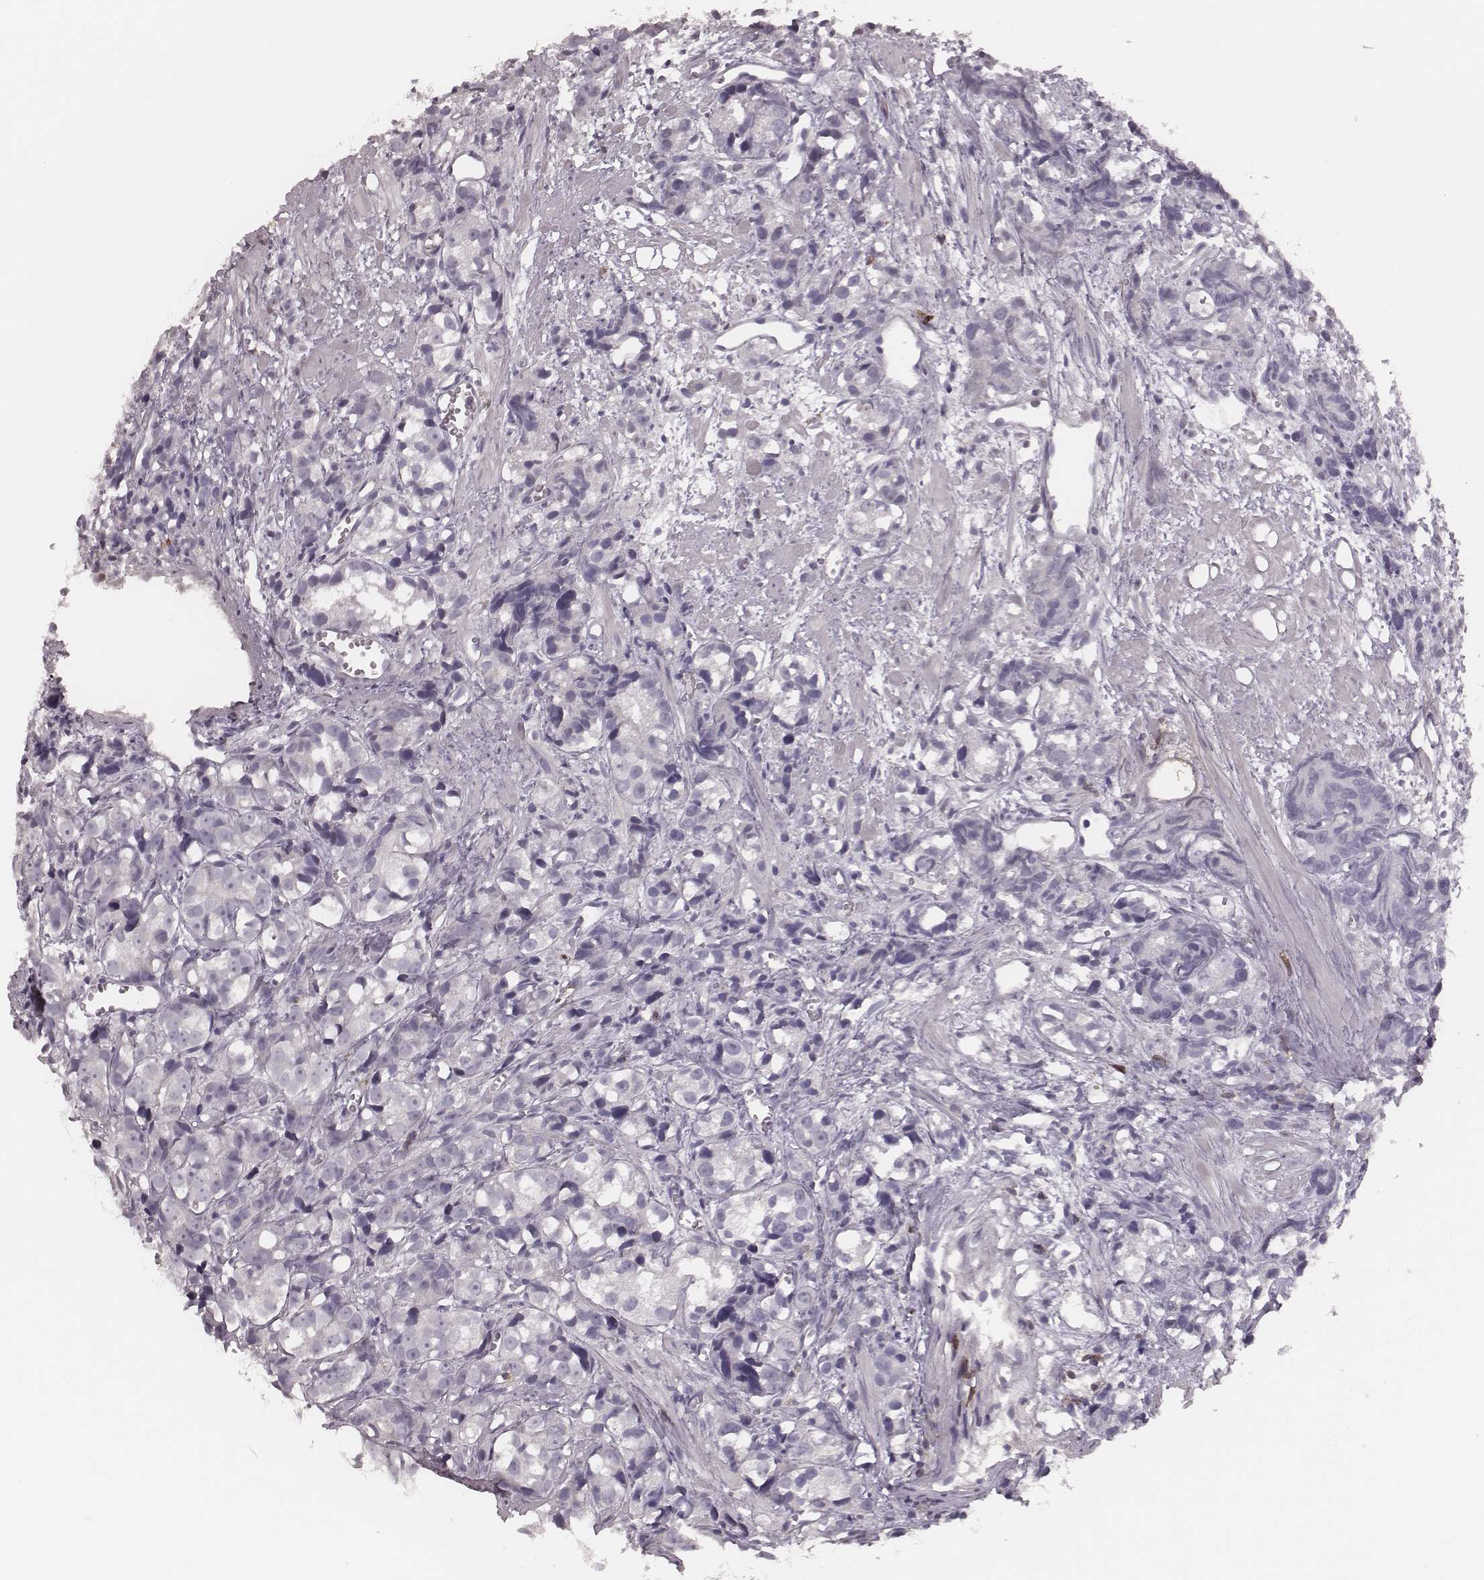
{"staining": {"intensity": "negative", "quantity": "none", "location": "none"}, "tissue": "prostate cancer", "cell_type": "Tumor cells", "image_type": "cancer", "snomed": [{"axis": "morphology", "description": "Adenocarcinoma, High grade"}, {"axis": "topography", "description": "Prostate"}], "caption": "IHC image of prostate cancer stained for a protein (brown), which exhibits no positivity in tumor cells.", "gene": "PDCD1", "patient": {"sex": "male", "age": 77}}